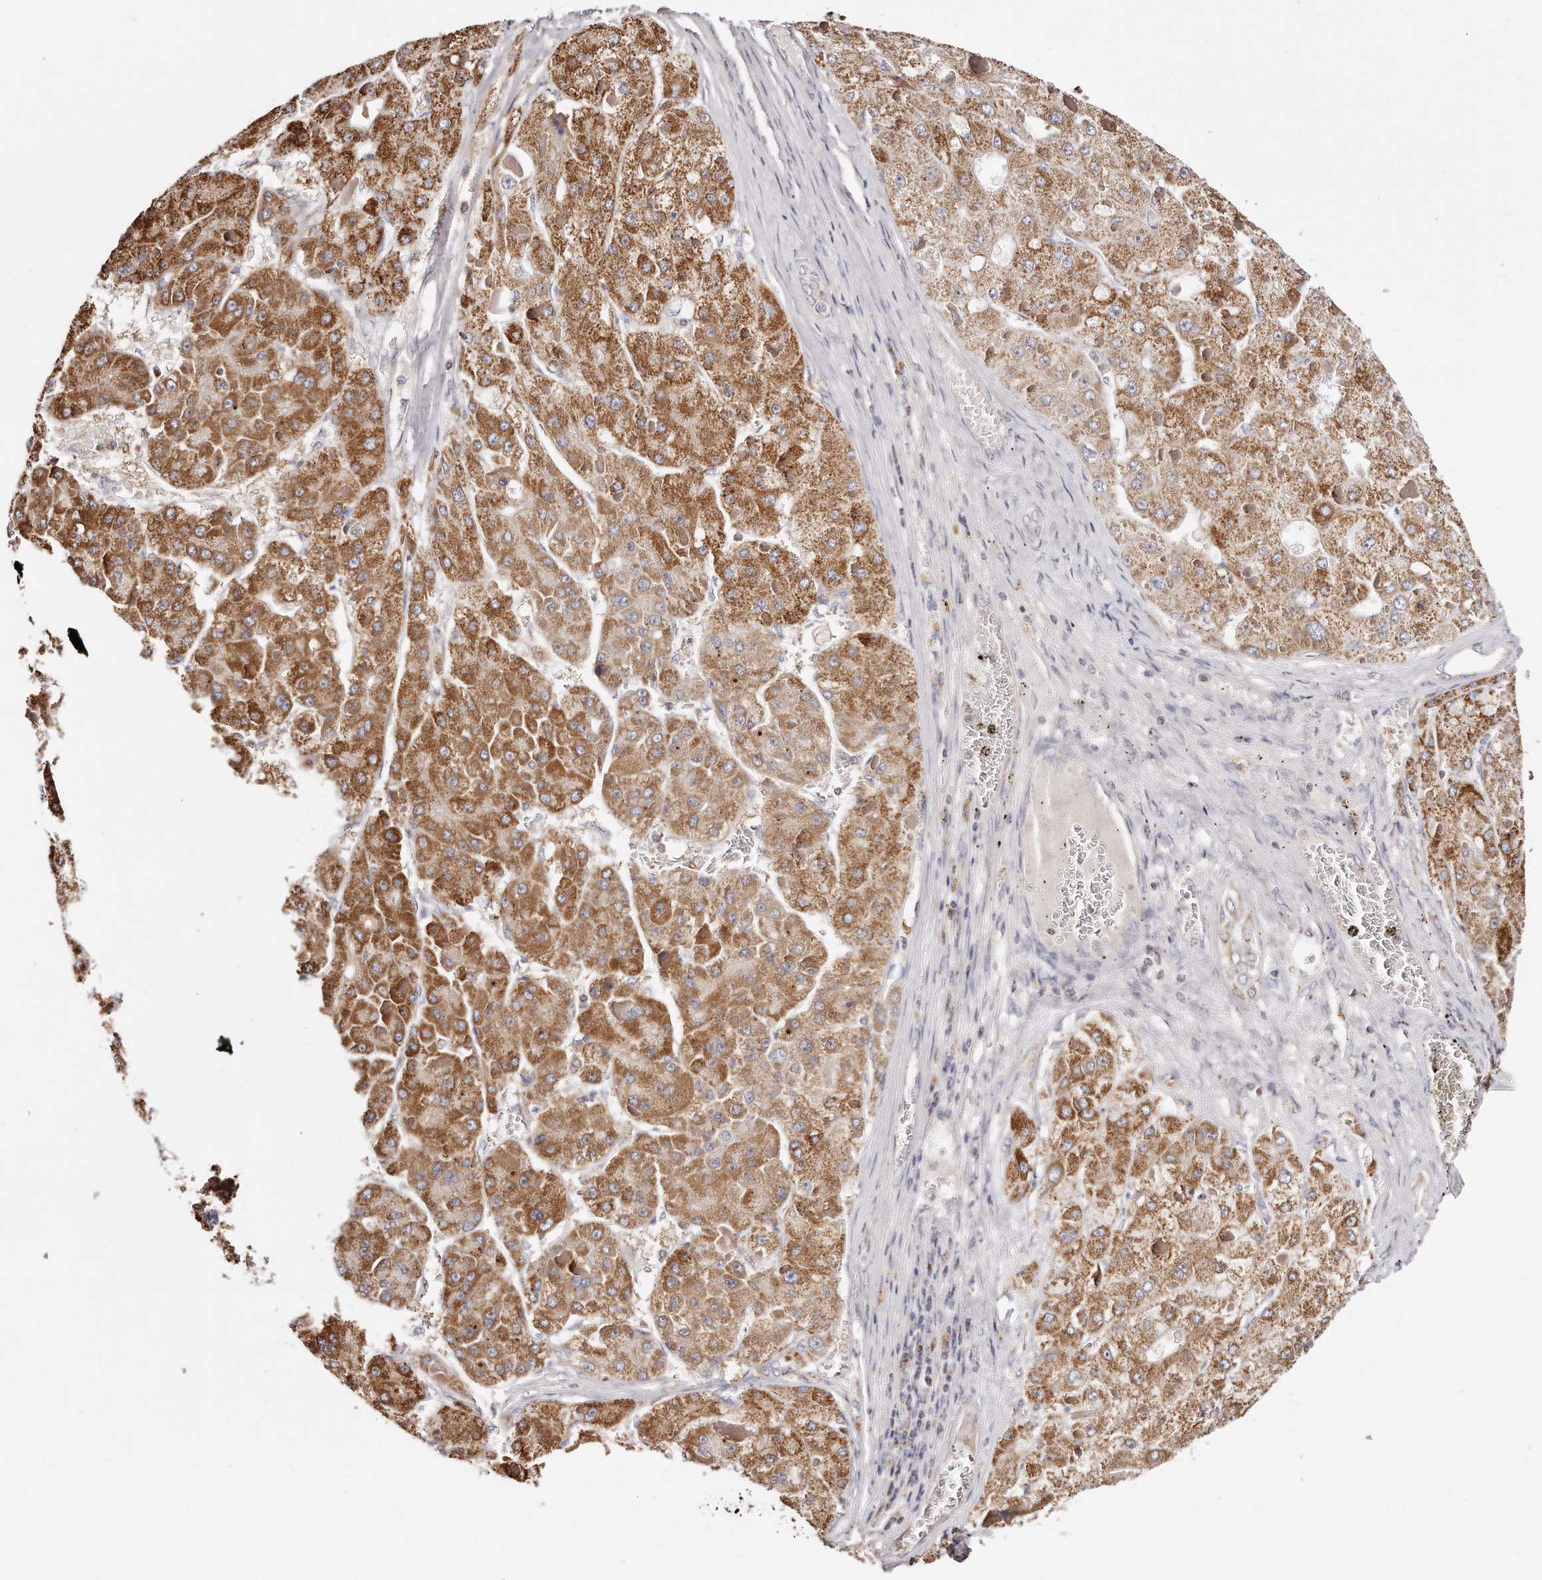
{"staining": {"intensity": "moderate", "quantity": ">75%", "location": "cytoplasmic/membranous"}, "tissue": "liver cancer", "cell_type": "Tumor cells", "image_type": "cancer", "snomed": [{"axis": "morphology", "description": "Carcinoma, Hepatocellular, NOS"}, {"axis": "topography", "description": "Liver"}], "caption": "Hepatocellular carcinoma (liver) stained for a protein reveals moderate cytoplasmic/membranous positivity in tumor cells.", "gene": "RTKN", "patient": {"sex": "female", "age": 73}}